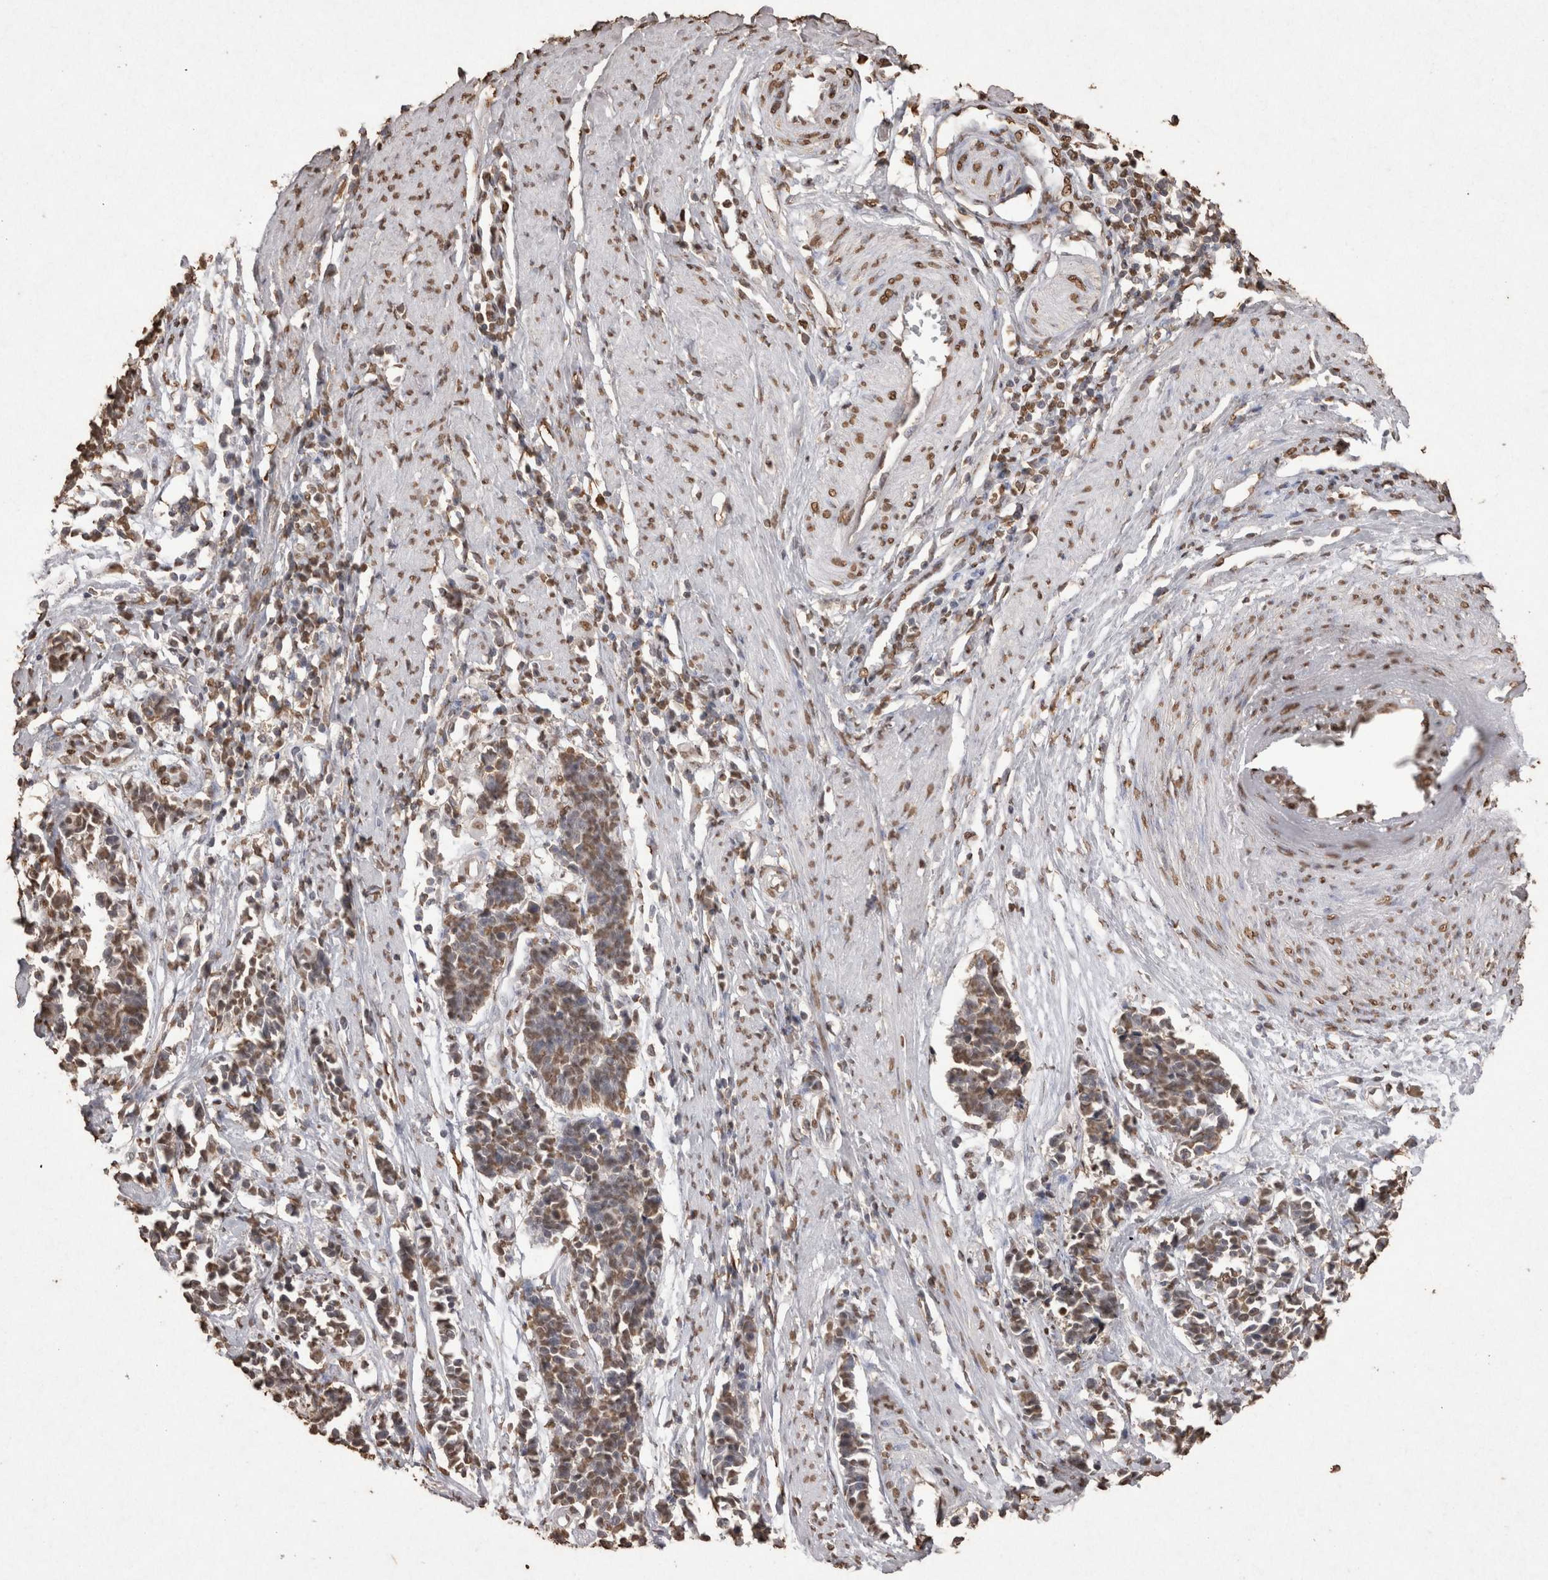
{"staining": {"intensity": "moderate", "quantity": ">75%", "location": "nuclear"}, "tissue": "cervical cancer", "cell_type": "Tumor cells", "image_type": "cancer", "snomed": [{"axis": "morphology", "description": "Normal tissue, NOS"}, {"axis": "morphology", "description": "Squamous cell carcinoma, NOS"}, {"axis": "topography", "description": "Cervix"}], "caption": "Immunohistochemical staining of human cervical cancer shows medium levels of moderate nuclear positivity in about >75% of tumor cells.", "gene": "POU5F1", "patient": {"sex": "female", "age": 35}}